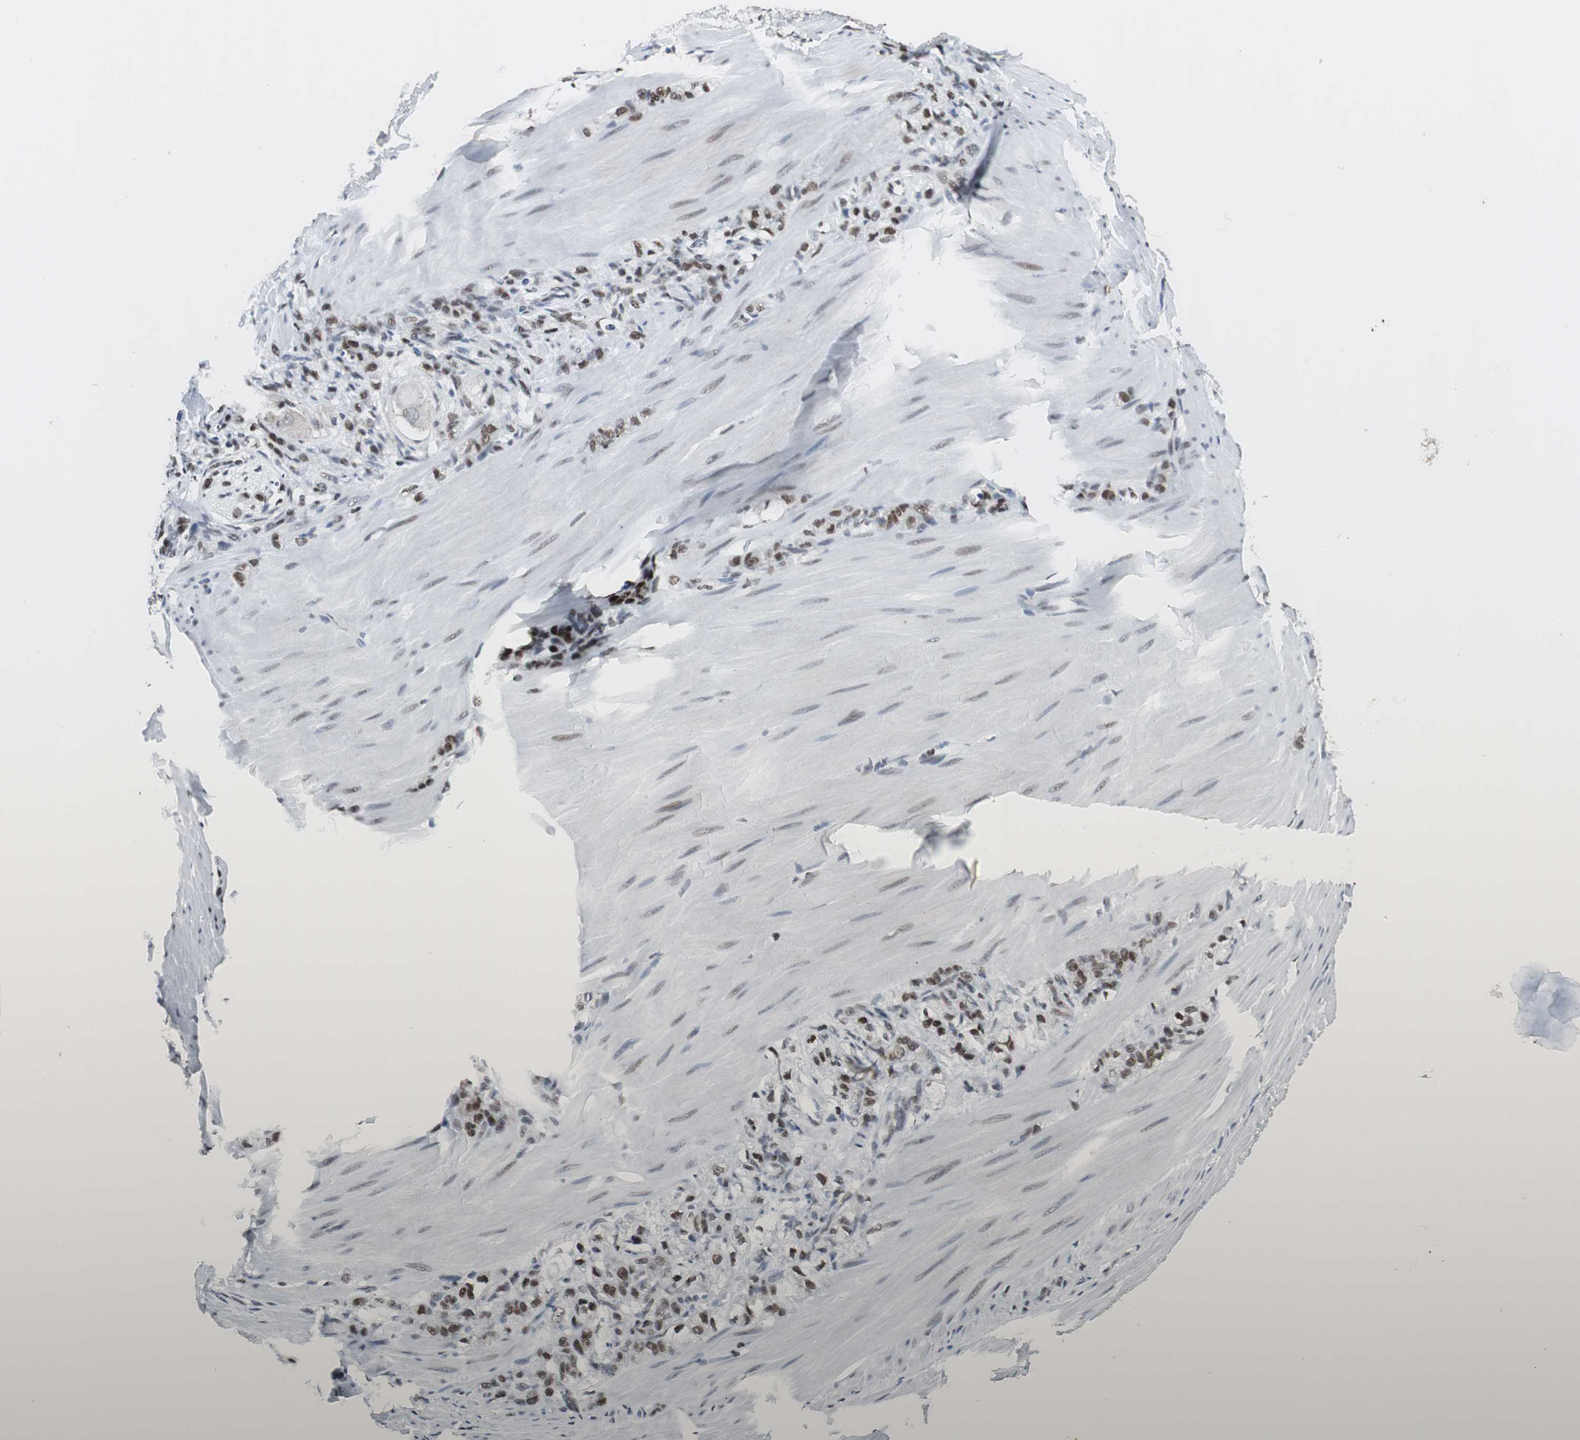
{"staining": {"intensity": "strong", "quantity": ">75%", "location": "nuclear"}, "tissue": "stomach cancer", "cell_type": "Tumor cells", "image_type": "cancer", "snomed": [{"axis": "morphology", "description": "Adenocarcinoma, NOS"}, {"axis": "topography", "description": "Stomach"}], "caption": "Stomach adenocarcinoma stained with immunohistochemistry reveals strong nuclear positivity in about >75% of tumor cells.", "gene": "RAD9A", "patient": {"sex": "male", "age": 82}}